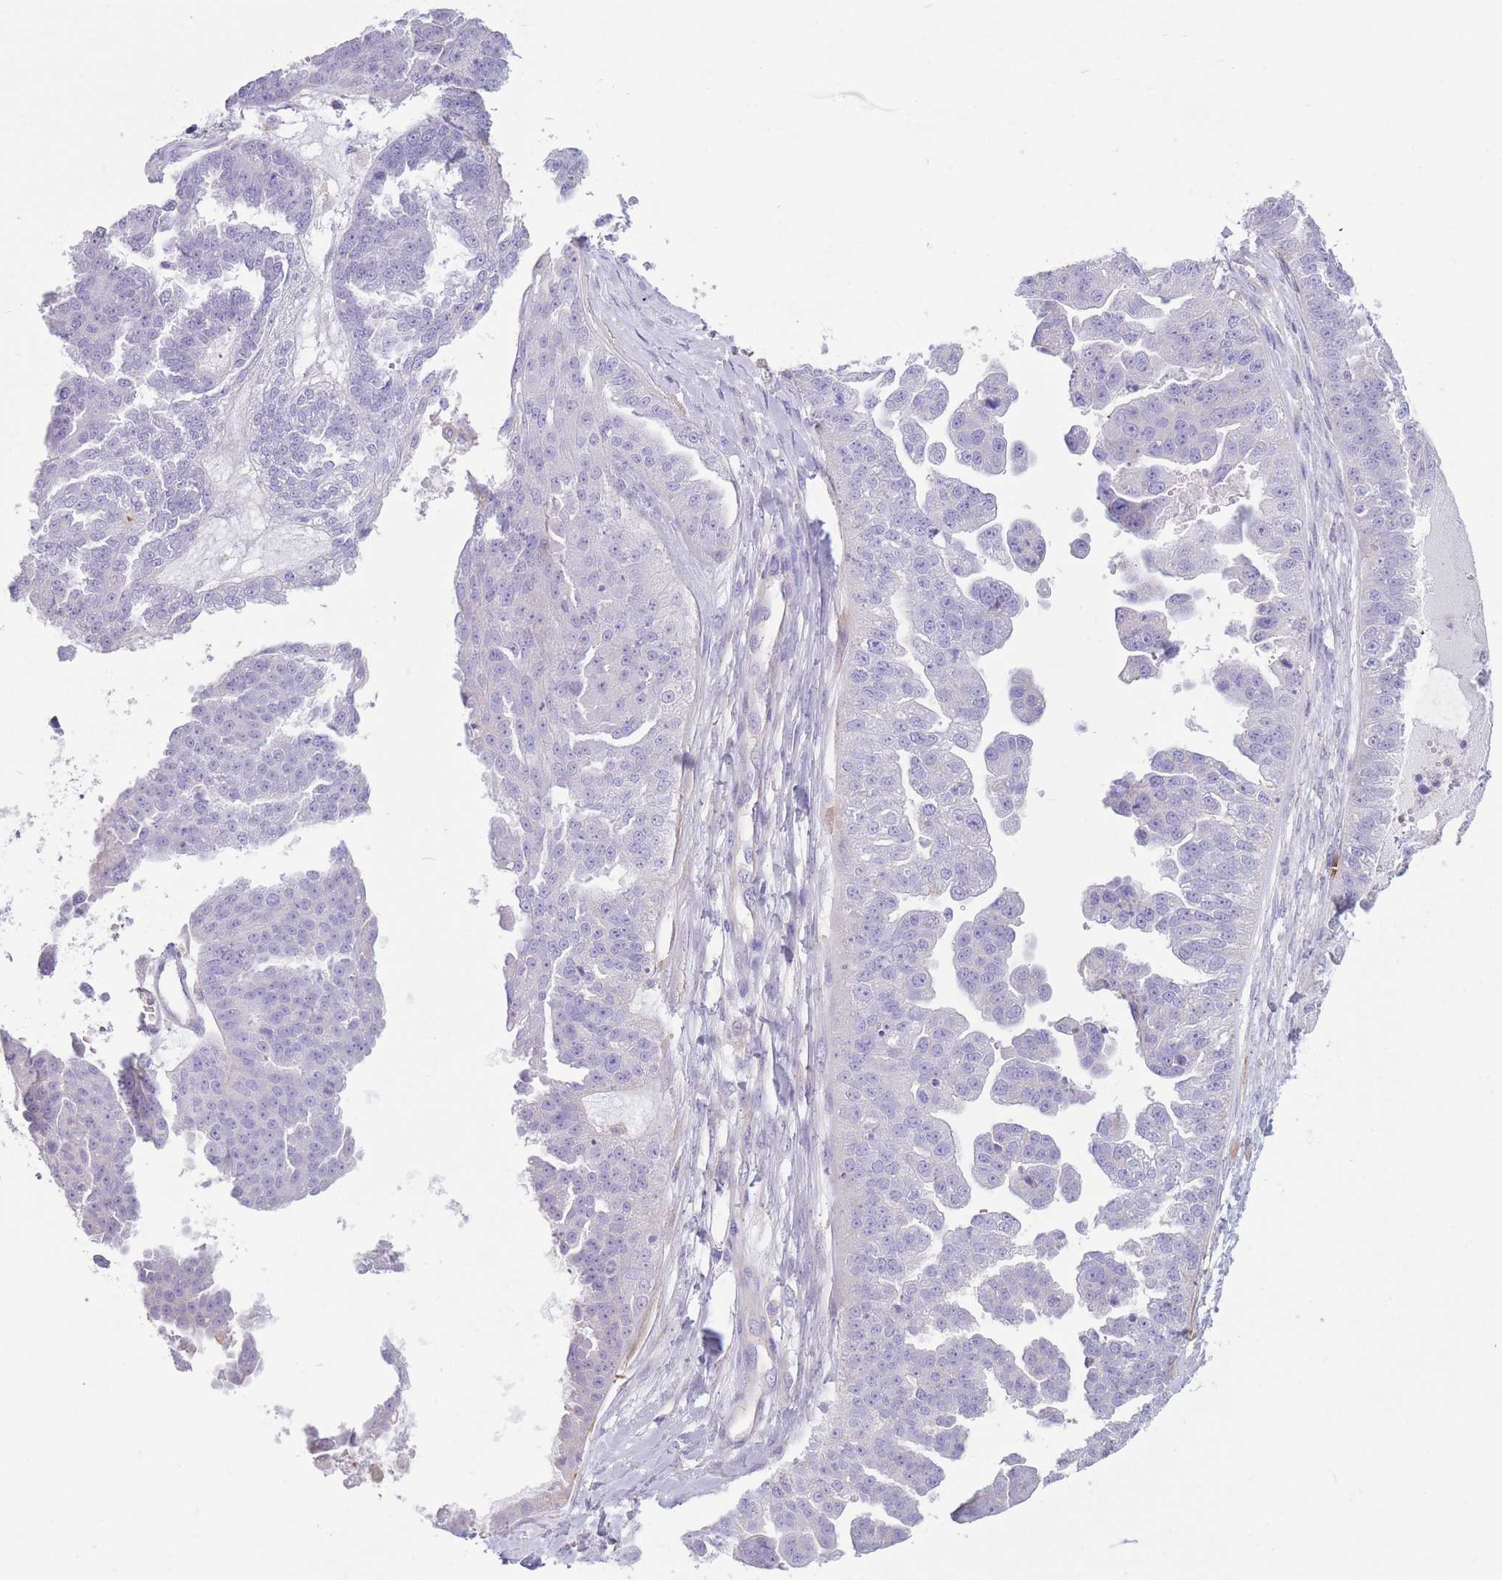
{"staining": {"intensity": "negative", "quantity": "none", "location": "none"}, "tissue": "ovarian cancer", "cell_type": "Tumor cells", "image_type": "cancer", "snomed": [{"axis": "morphology", "description": "Cystadenocarcinoma, serous, NOS"}, {"axis": "topography", "description": "Ovary"}], "caption": "This histopathology image is of ovarian cancer (serous cystadenocarcinoma) stained with immunohistochemistry to label a protein in brown with the nuclei are counter-stained blue. There is no positivity in tumor cells.", "gene": "PDHA1", "patient": {"sex": "female", "age": 58}}